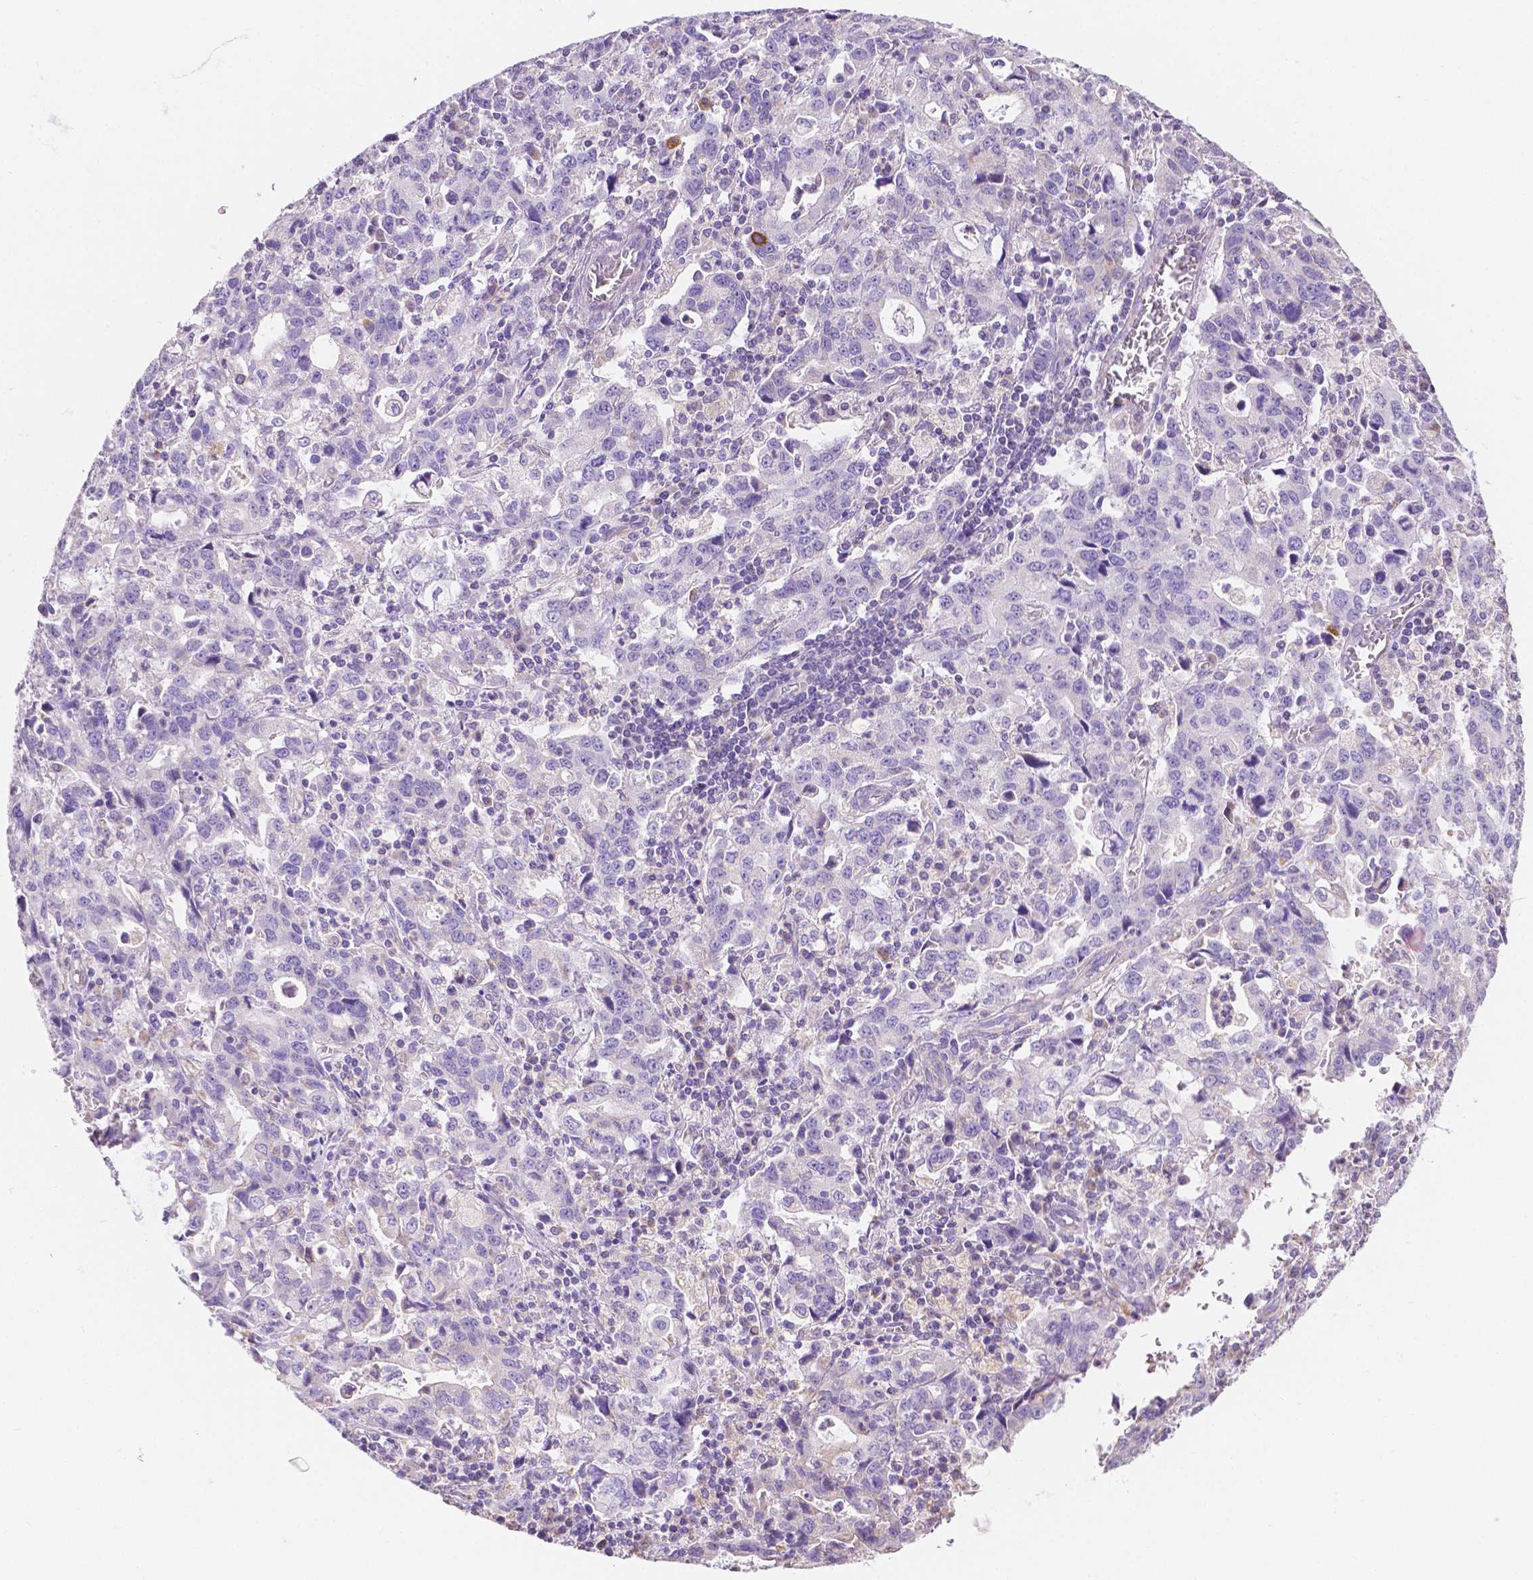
{"staining": {"intensity": "negative", "quantity": "none", "location": "none"}, "tissue": "stomach cancer", "cell_type": "Tumor cells", "image_type": "cancer", "snomed": [{"axis": "morphology", "description": "Adenocarcinoma, NOS"}, {"axis": "topography", "description": "Stomach, upper"}], "caption": "IHC of stomach cancer (adenocarcinoma) displays no positivity in tumor cells.", "gene": "TMEM130", "patient": {"sex": "male", "age": 85}}